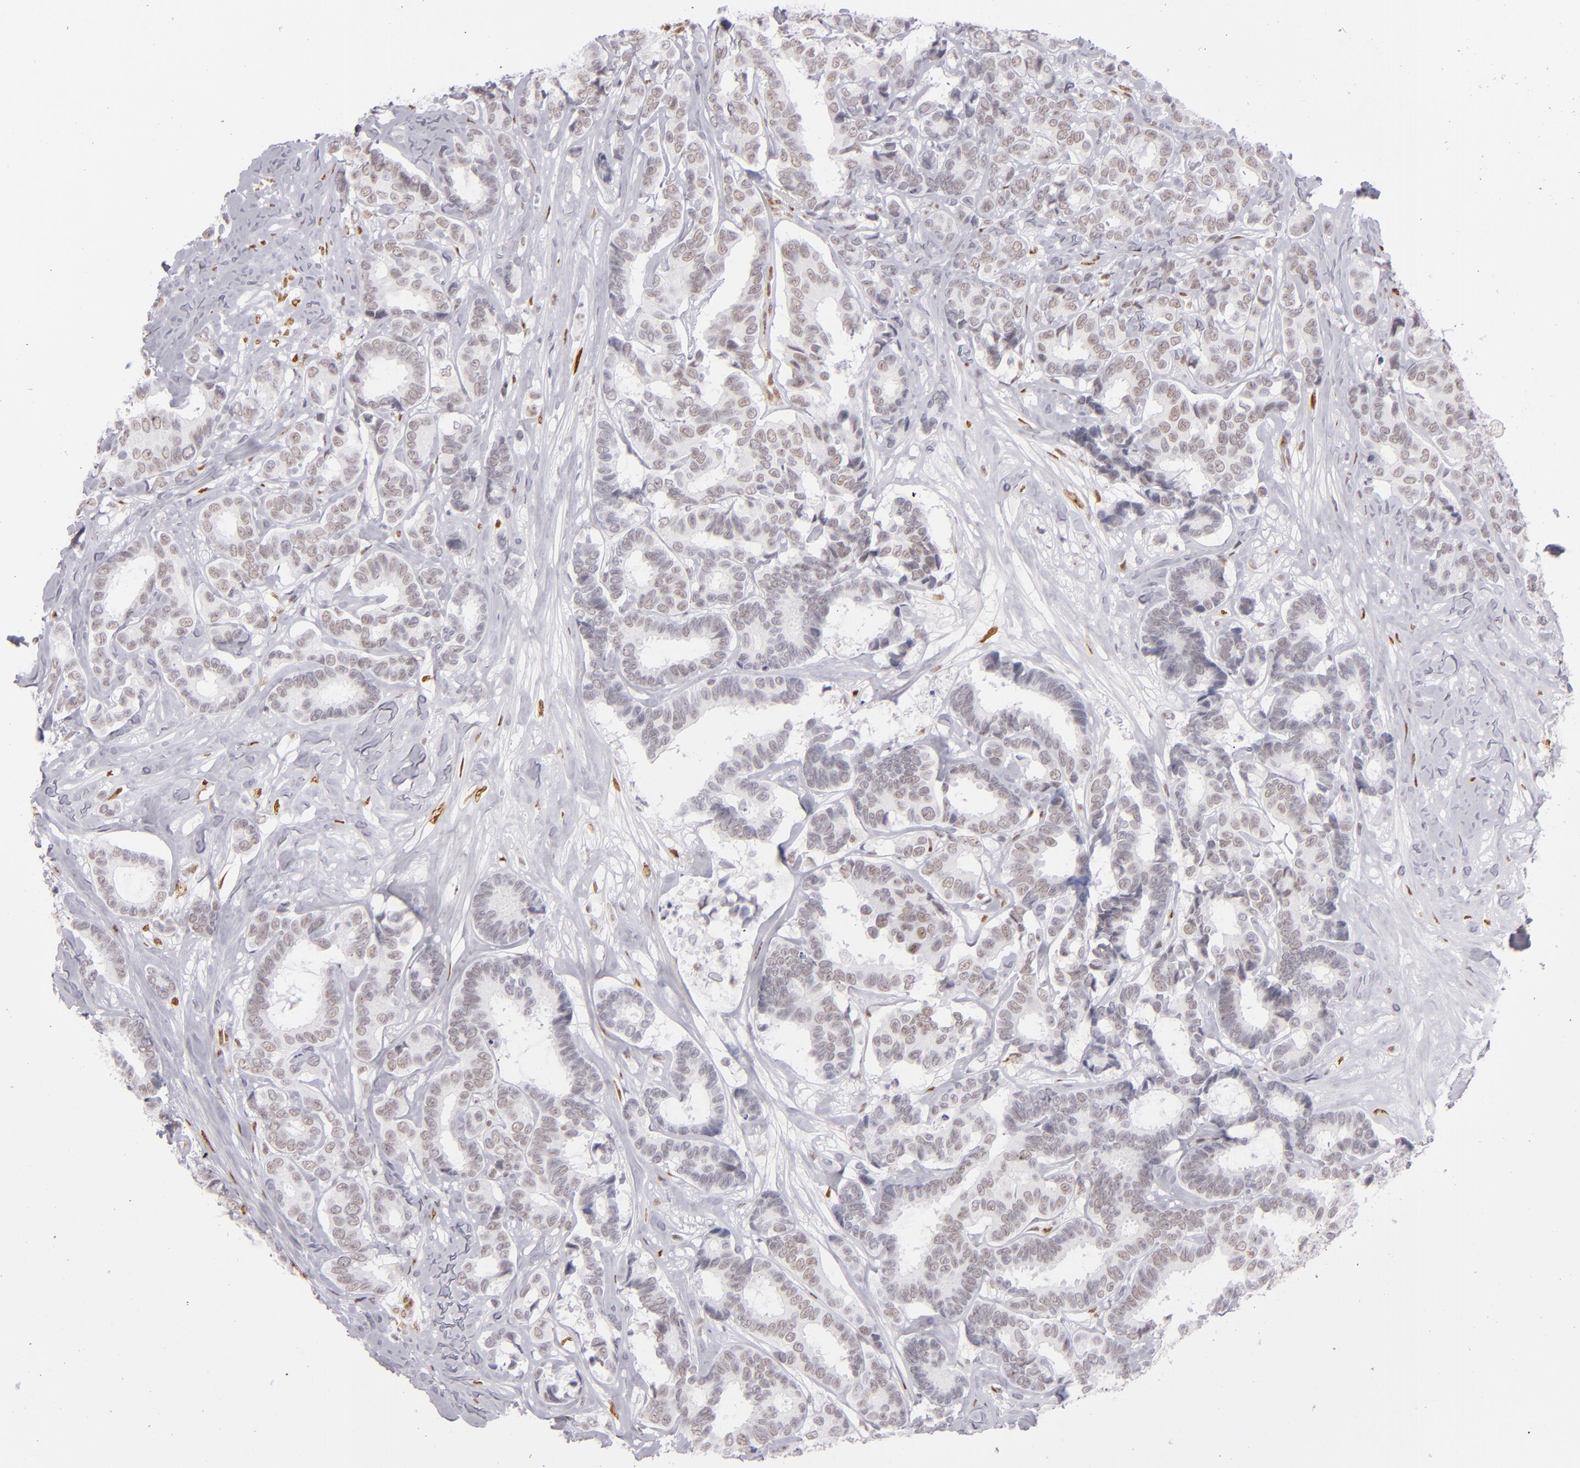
{"staining": {"intensity": "weak", "quantity": "<25%", "location": "nuclear"}, "tissue": "breast cancer", "cell_type": "Tumor cells", "image_type": "cancer", "snomed": [{"axis": "morphology", "description": "Duct carcinoma"}, {"axis": "topography", "description": "Breast"}], "caption": "A high-resolution micrograph shows immunohistochemistry staining of breast cancer (invasive ductal carcinoma), which displays no significant expression in tumor cells. The staining was performed using DAB to visualize the protein expression in brown, while the nuclei were stained in blue with hematoxylin (Magnification: 20x).", "gene": "TOP3A", "patient": {"sex": "female", "age": 87}}